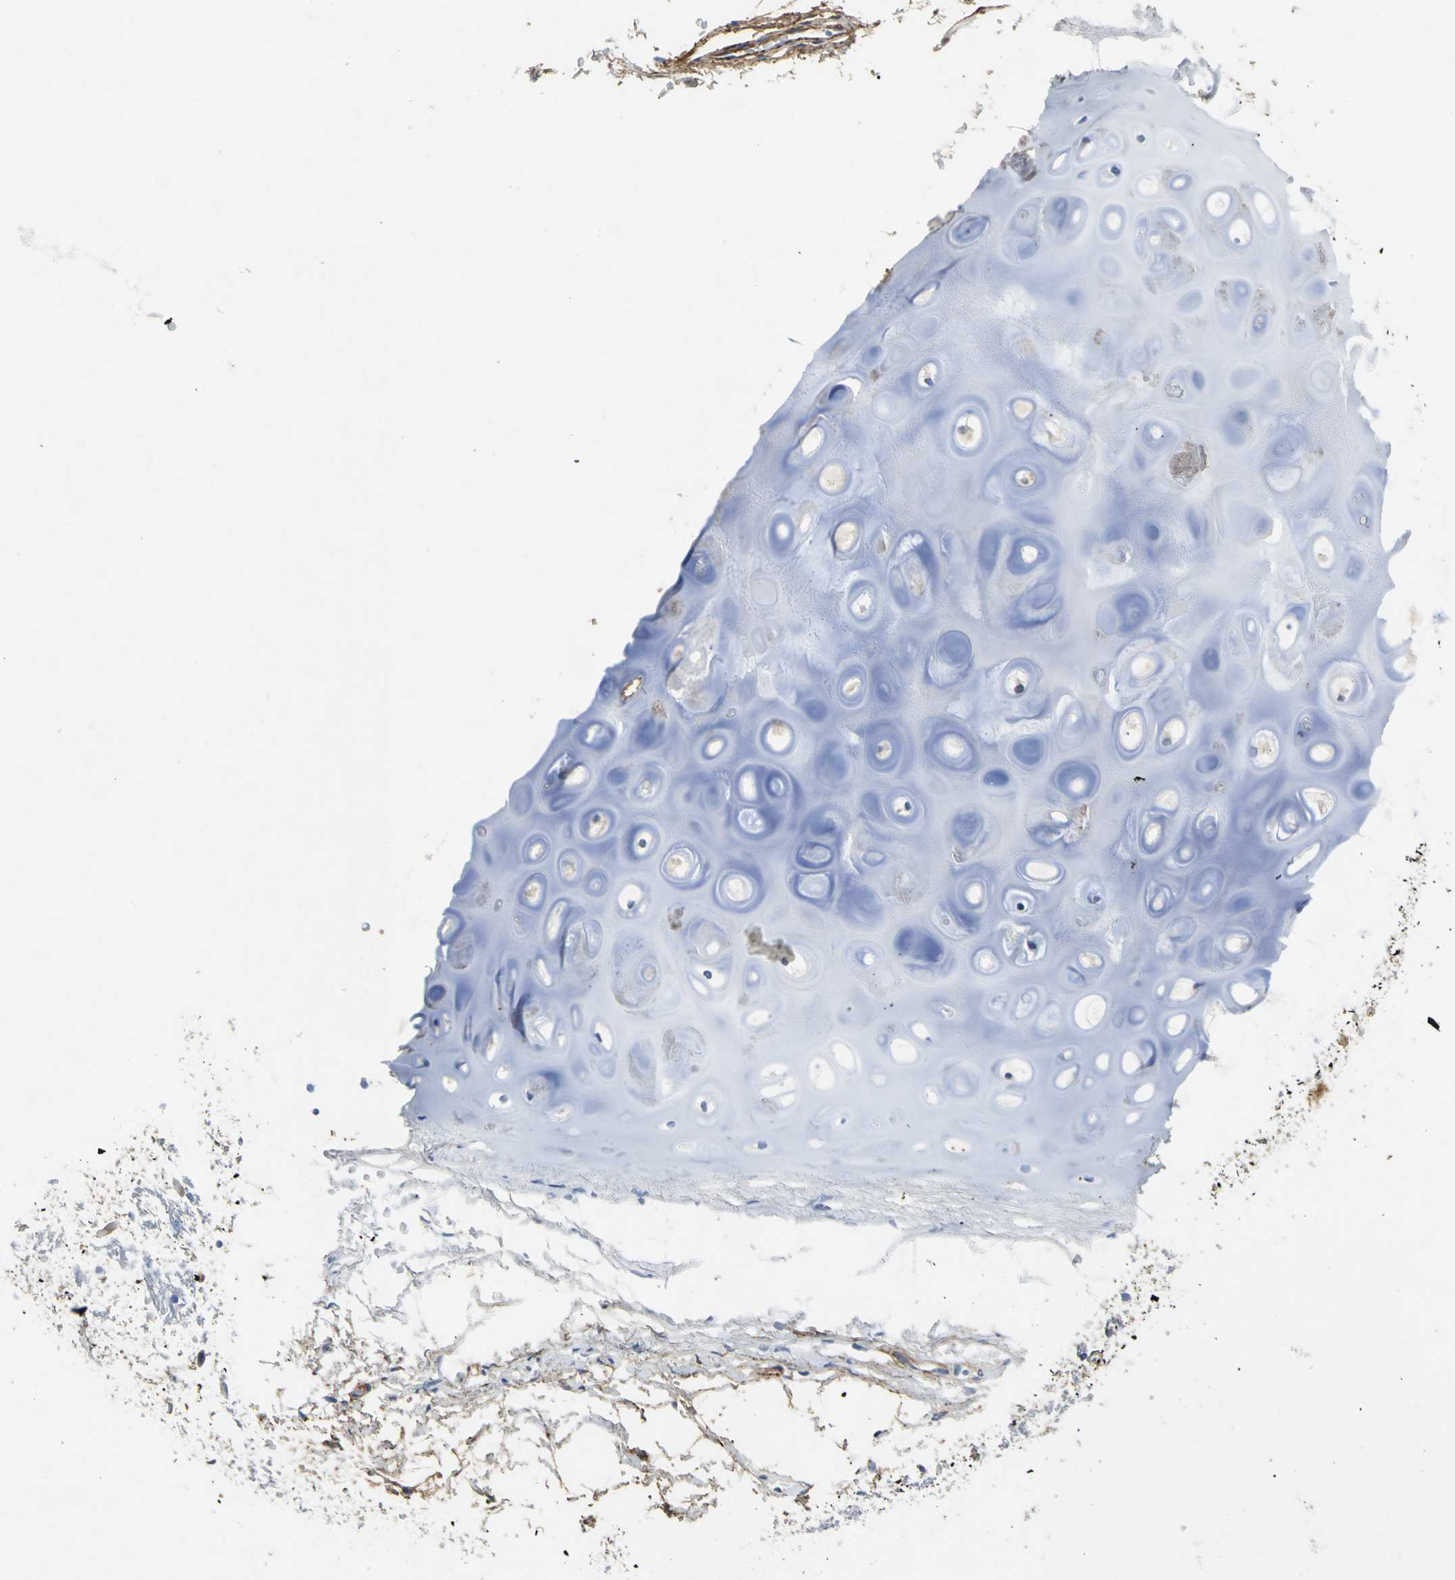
{"staining": {"intensity": "weak", "quantity": ">75%", "location": "cytoplasmic/membranous"}, "tissue": "adipose tissue", "cell_type": "Adipocytes", "image_type": "normal", "snomed": [{"axis": "morphology", "description": "Normal tissue, NOS"}, {"axis": "topography", "description": "Cartilage tissue"}, {"axis": "topography", "description": "Bronchus"}], "caption": "Adipocytes demonstrate weak cytoplasmic/membranous positivity in about >75% of cells in benign adipose tissue.", "gene": "EFNB3", "patient": {"sex": "female", "age": 73}}